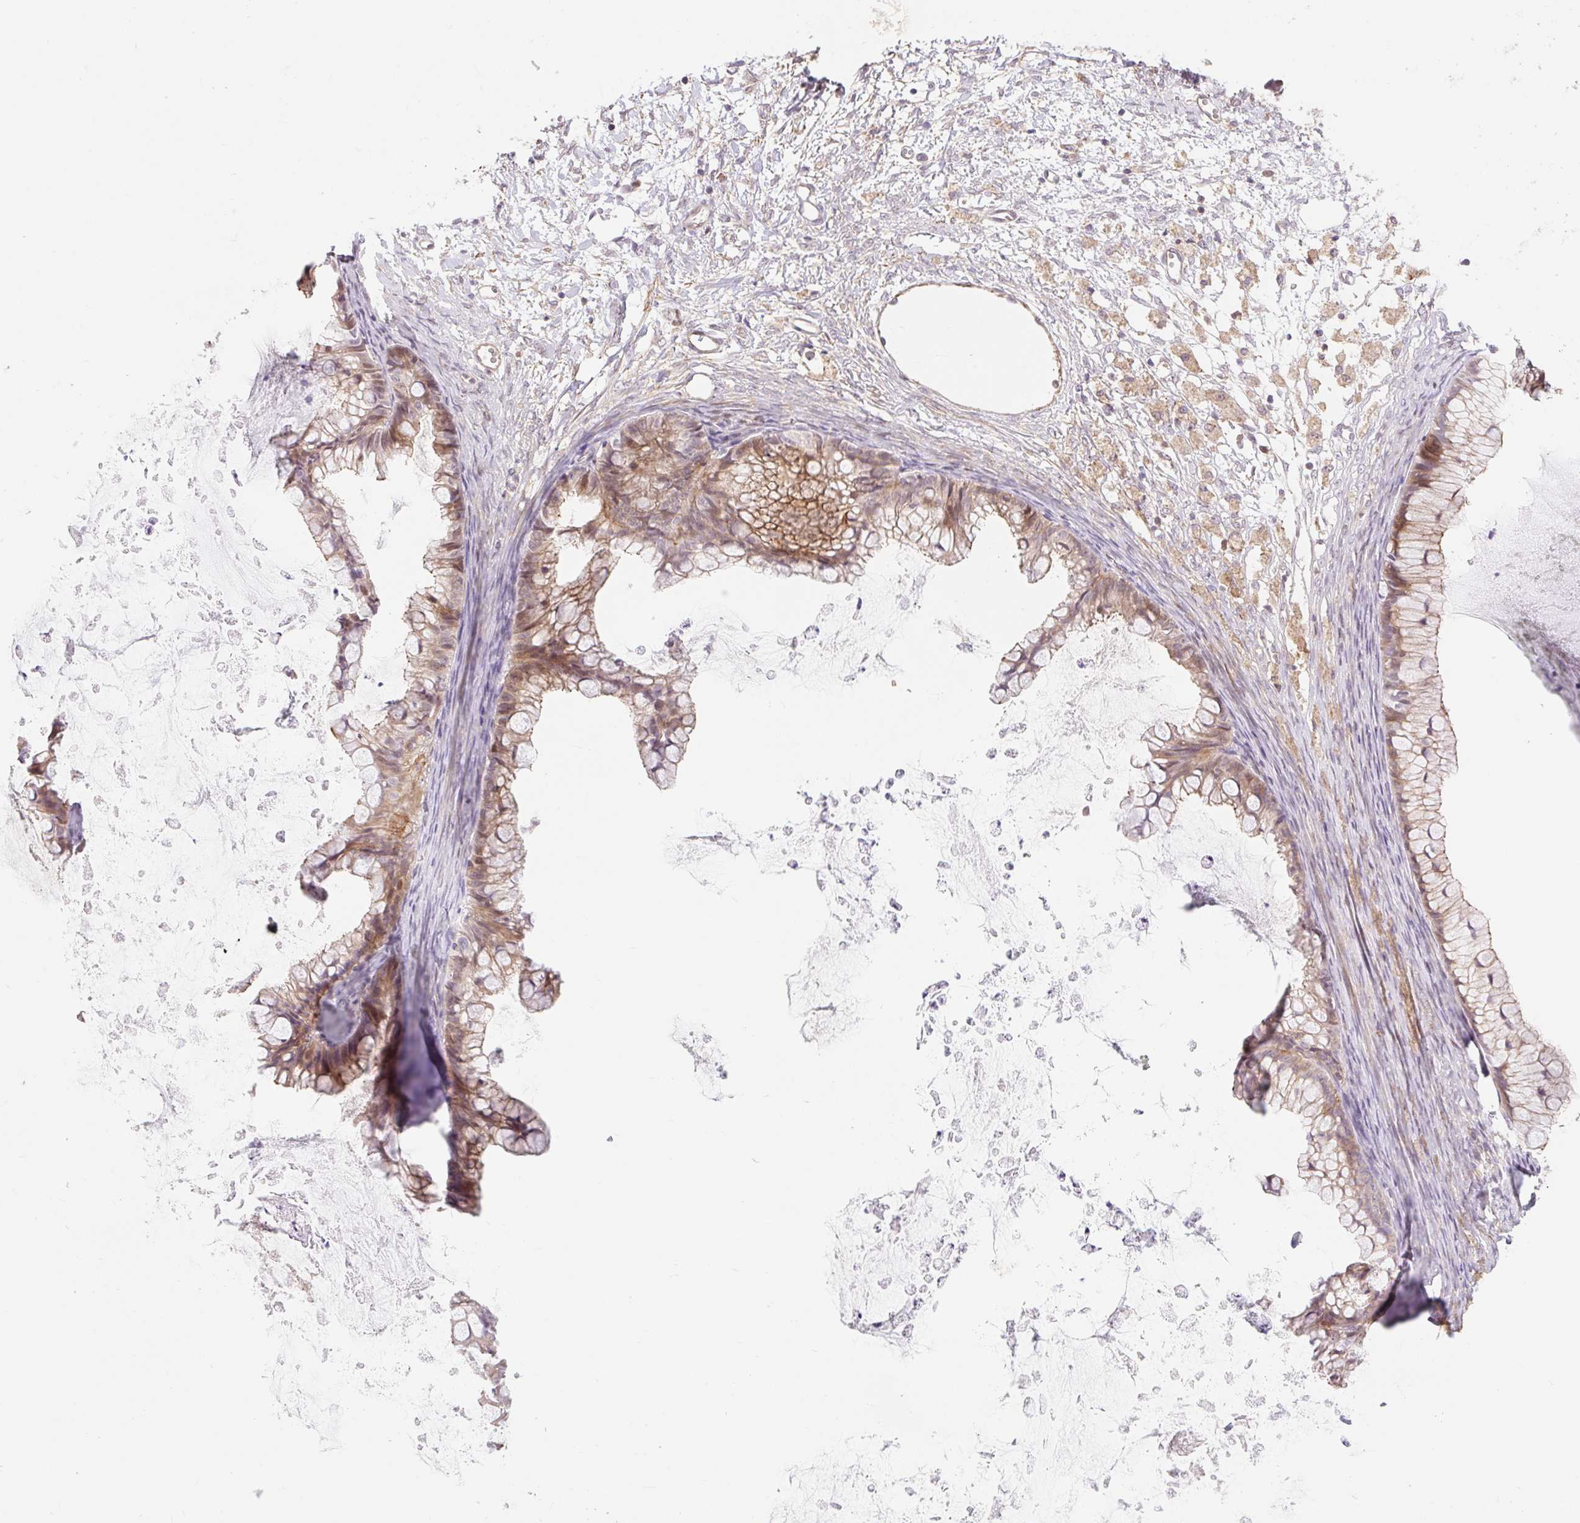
{"staining": {"intensity": "weak", "quantity": ">75%", "location": "cytoplasmic/membranous,nuclear"}, "tissue": "ovarian cancer", "cell_type": "Tumor cells", "image_type": "cancer", "snomed": [{"axis": "morphology", "description": "Cystadenocarcinoma, mucinous, NOS"}, {"axis": "topography", "description": "Ovary"}], "caption": "DAB immunohistochemical staining of mucinous cystadenocarcinoma (ovarian) shows weak cytoplasmic/membranous and nuclear protein expression in approximately >75% of tumor cells.", "gene": "EMC10", "patient": {"sex": "female", "age": 35}}